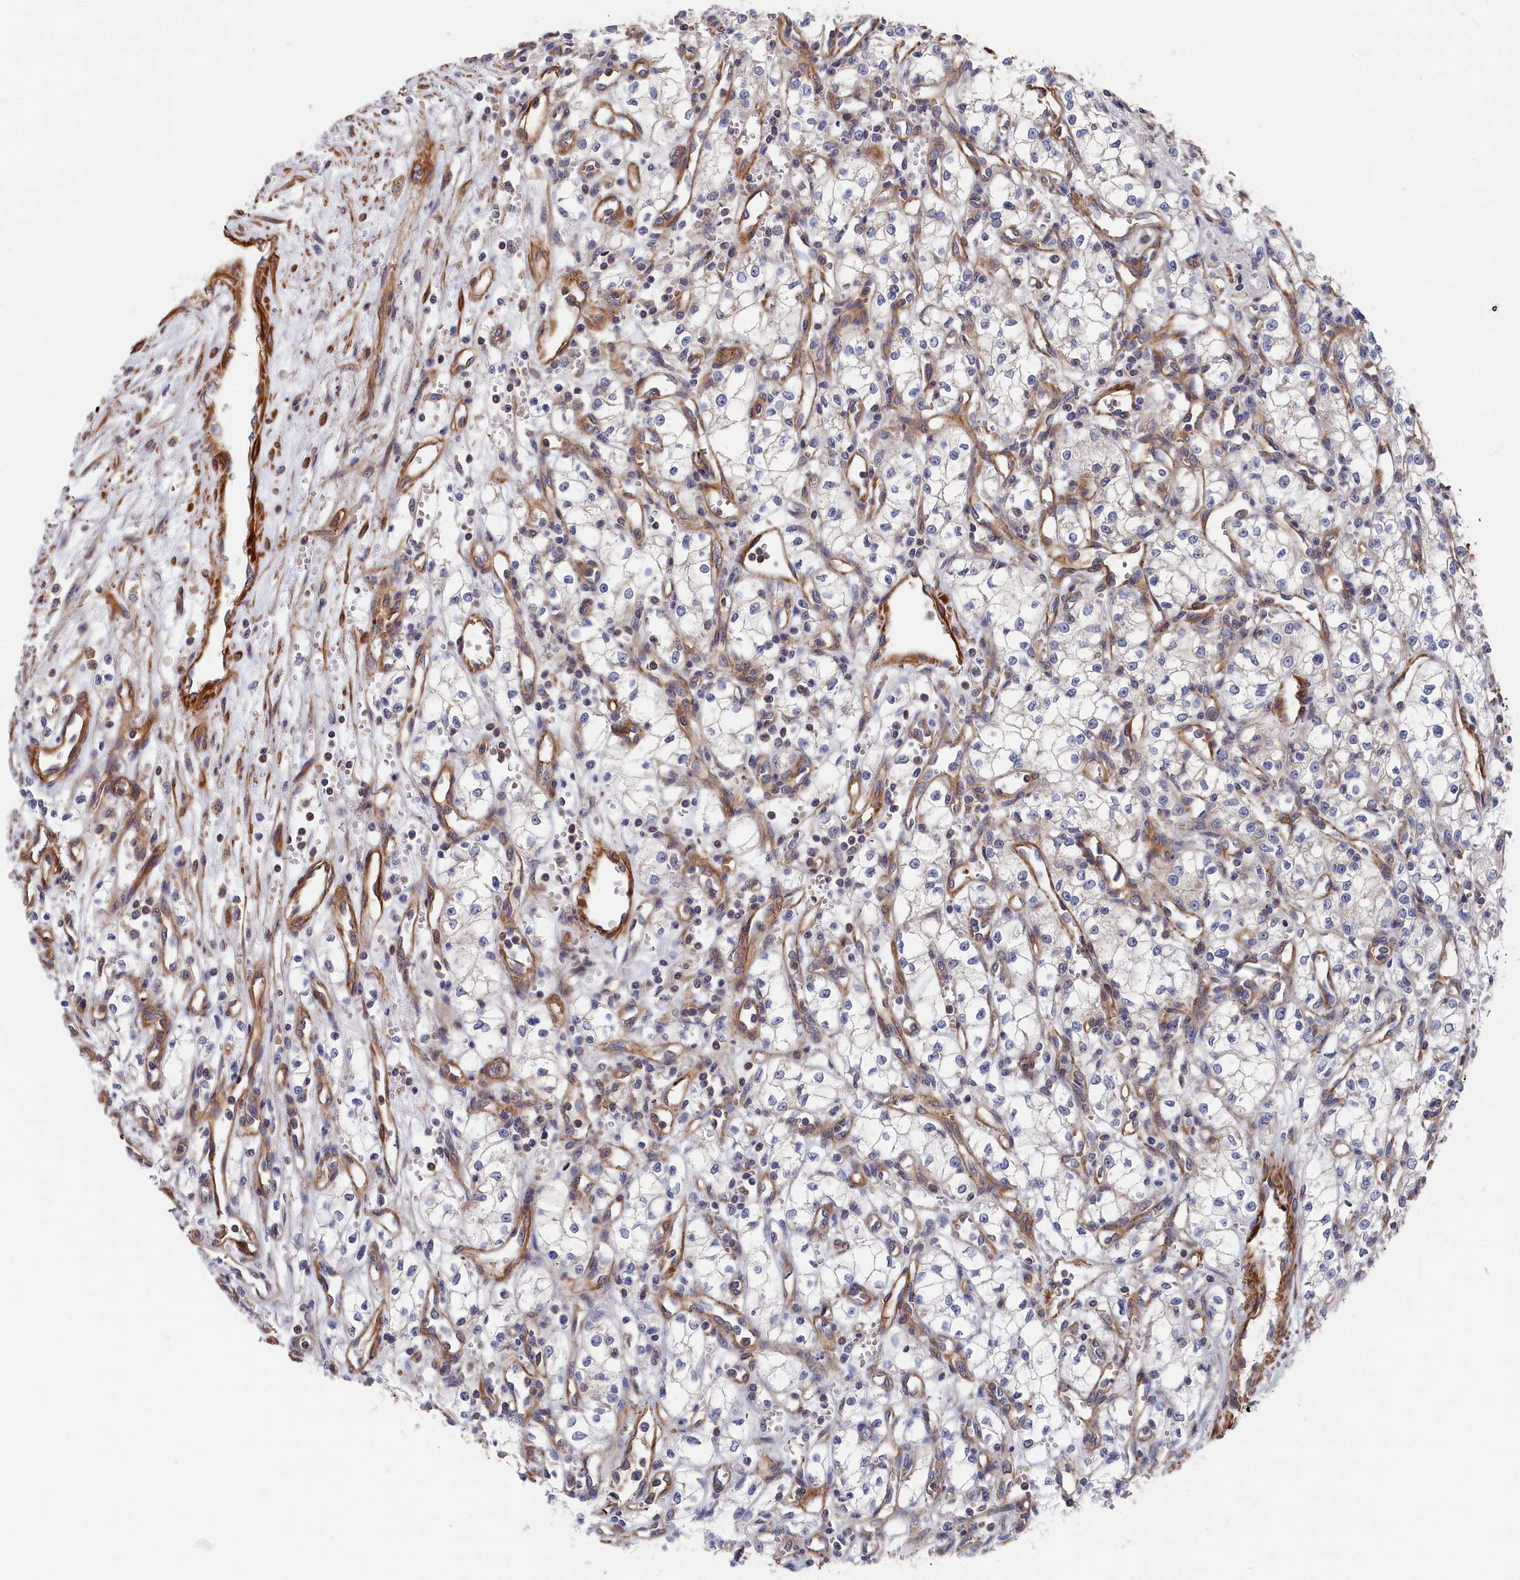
{"staining": {"intensity": "negative", "quantity": "none", "location": "none"}, "tissue": "renal cancer", "cell_type": "Tumor cells", "image_type": "cancer", "snomed": [{"axis": "morphology", "description": "Adenocarcinoma, NOS"}, {"axis": "topography", "description": "Kidney"}], "caption": "IHC of human renal cancer shows no positivity in tumor cells.", "gene": "LDHD", "patient": {"sex": "male", "age": 59}}